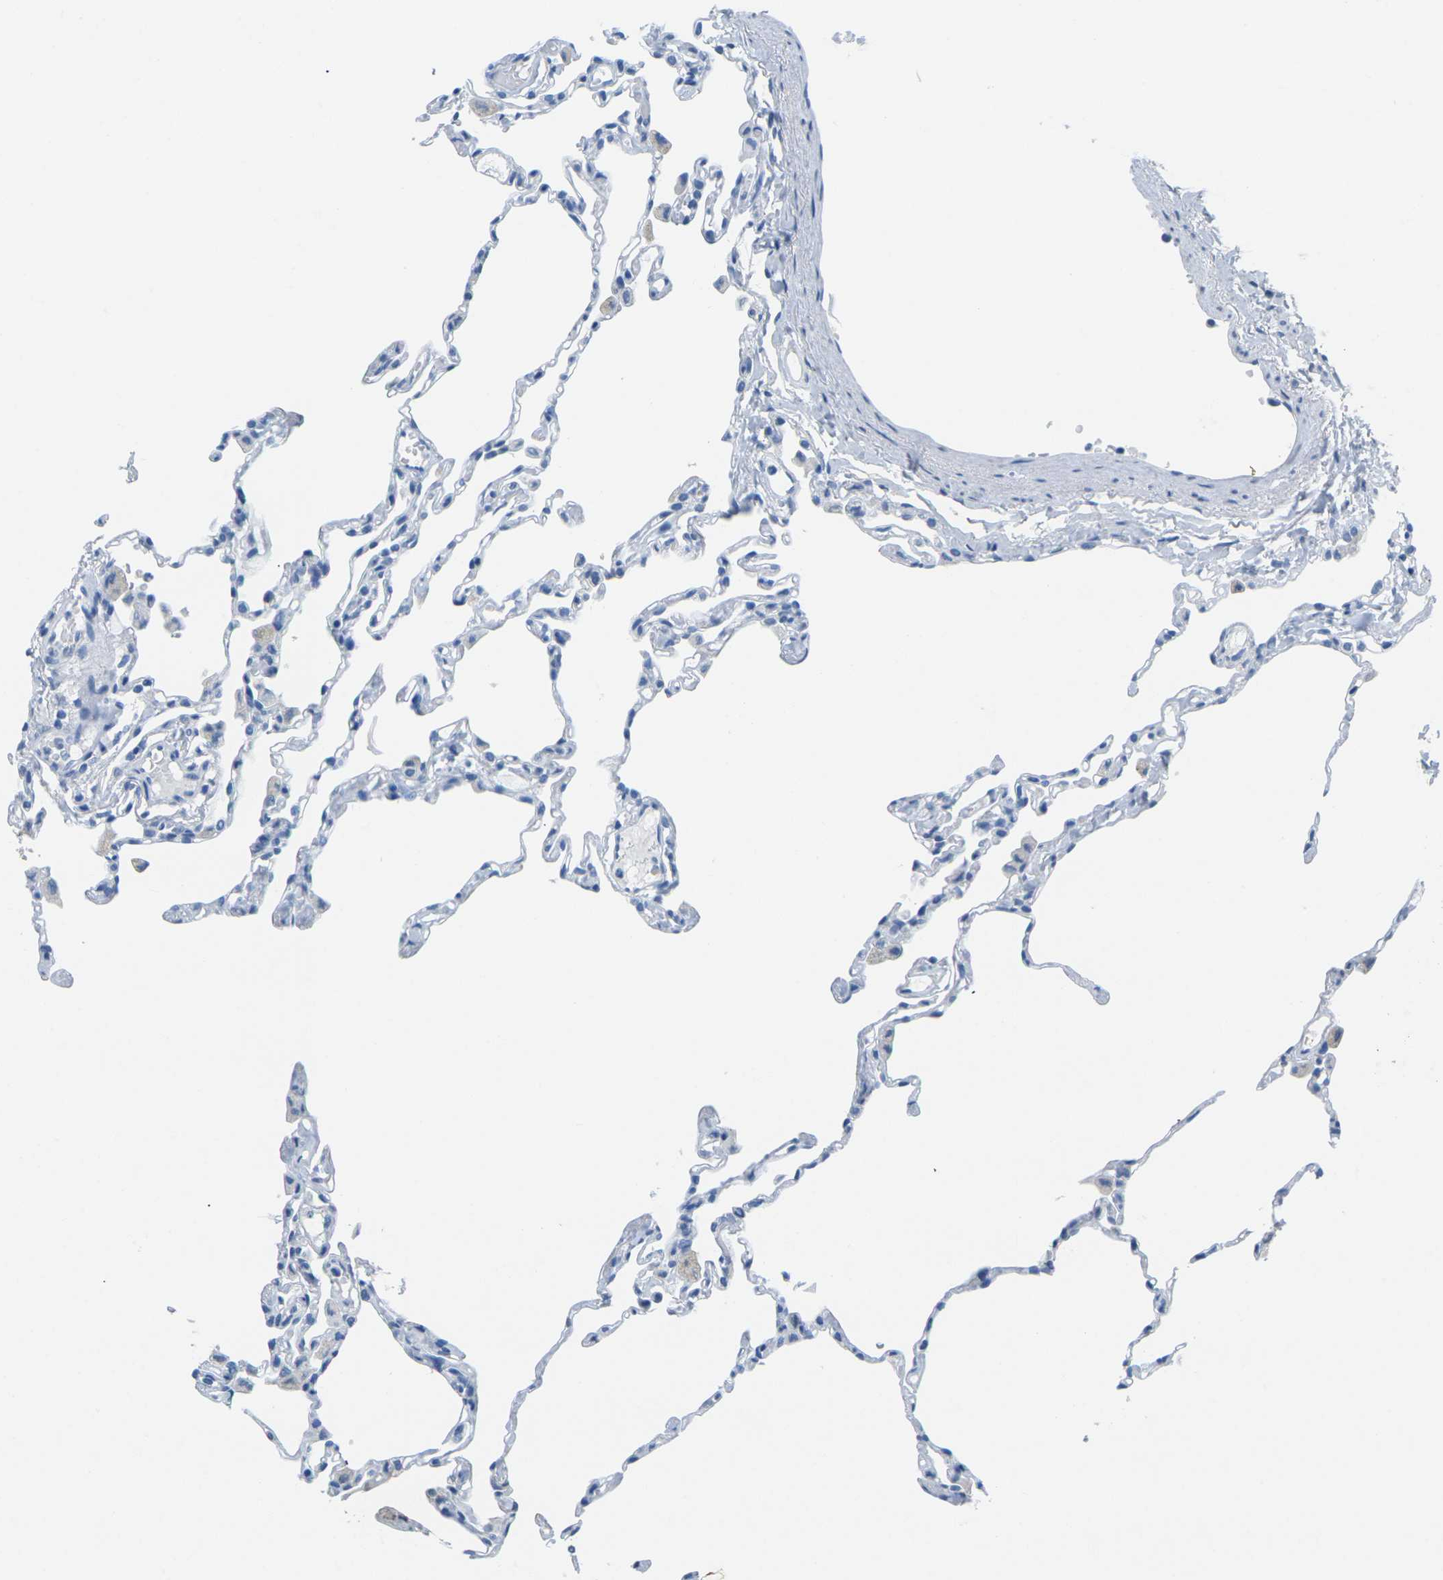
{"staining": {"intensity": "negative", "quantity": "none", "location": "none"}, "tissue": "lung", "cell_type": "Alveolar cells", "image_type": "normal", "snomed": [{"axis": "morphology", "description": "Normal tissue, NOS"}, {"axis": "topography", "description": "Lung"}], "caption": "High power microscopy histopathology image of an immunohistochemistry histopathology image of benign lung, revealing no significant expression in alveolar cells.", "gene": "CTAG1A", "patient": {"sex": "female", "age": 49}}